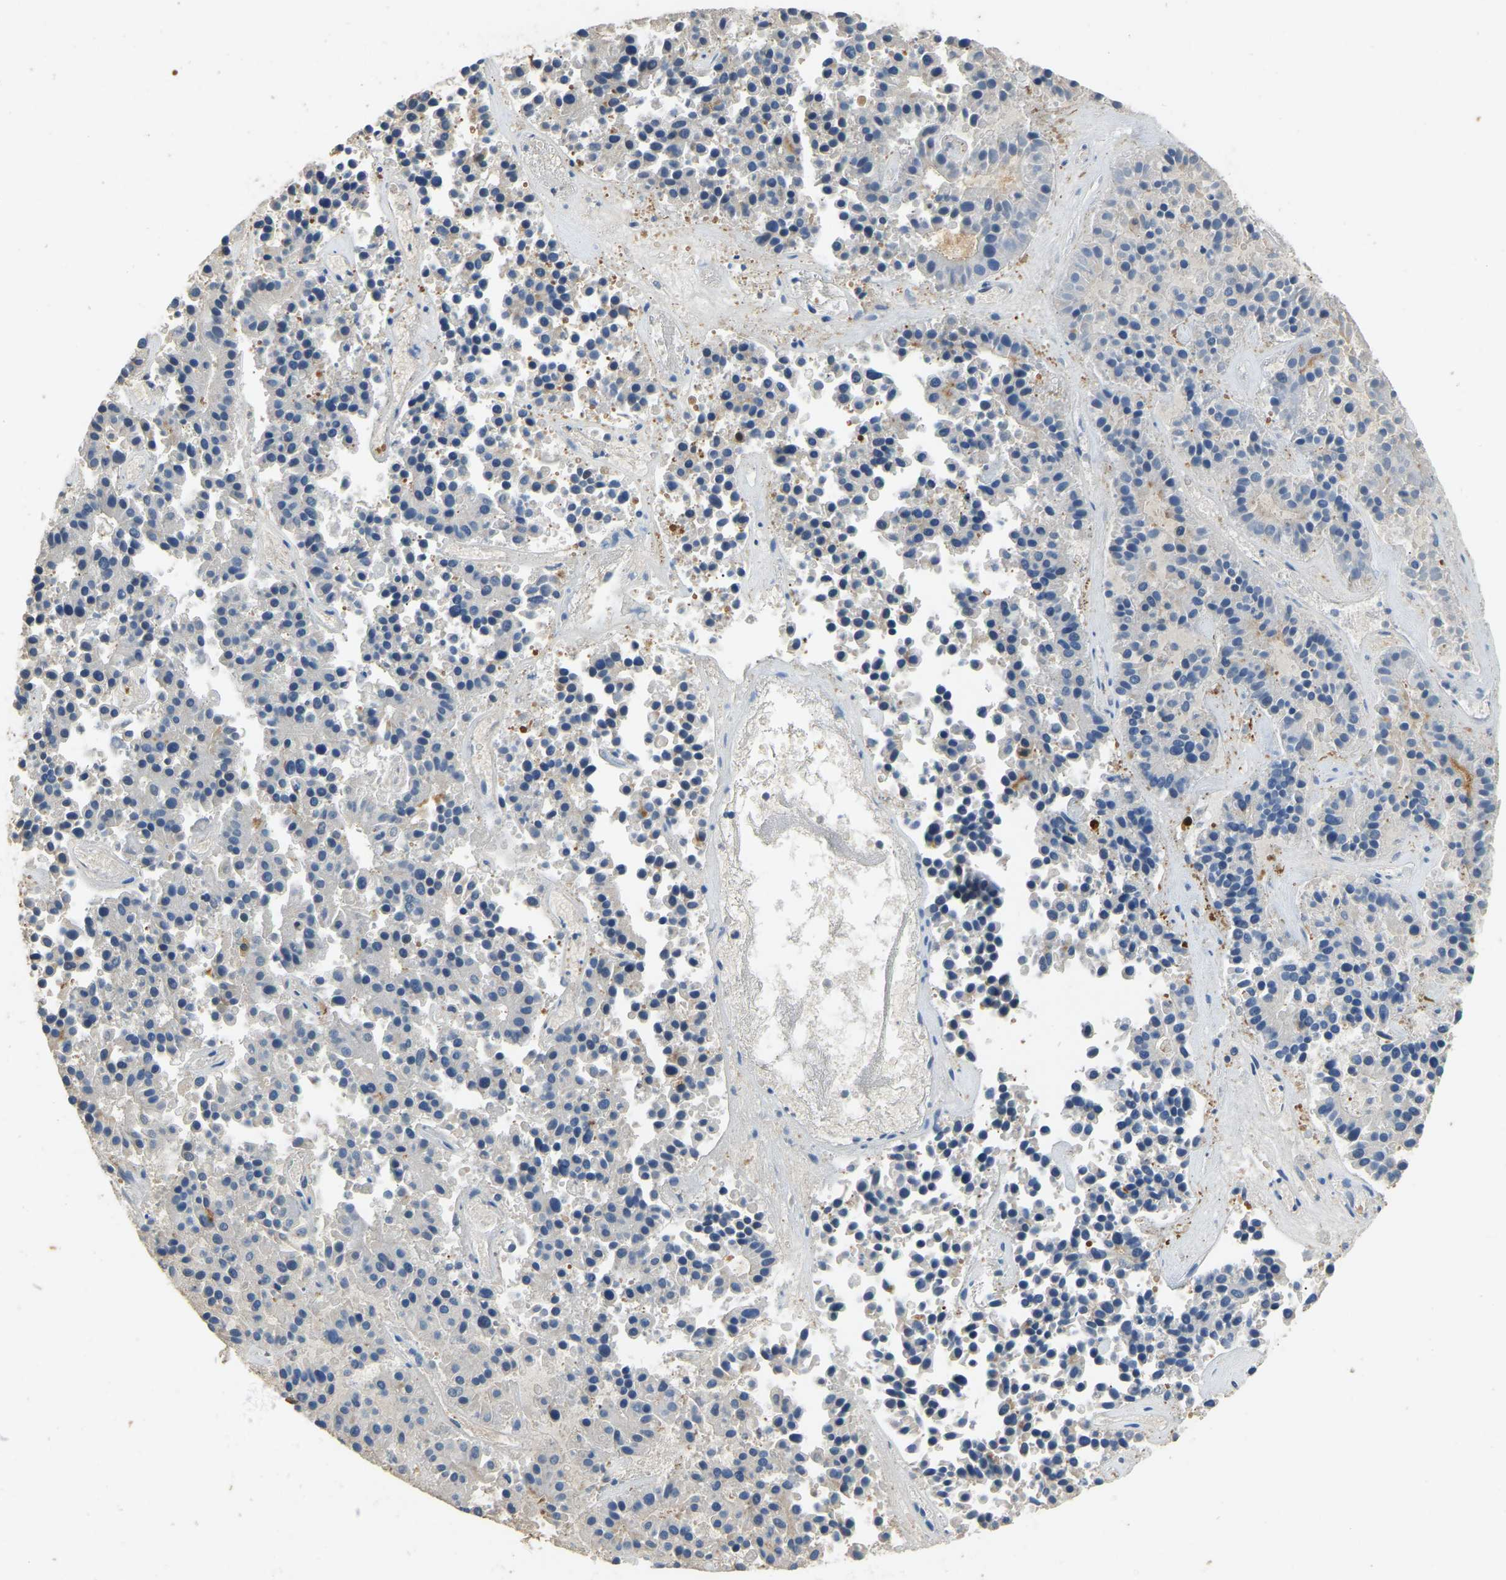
{"staining": {"intensity": "negative", "quantity": "none", "location": "none"}, "tissue": "pancreatic cancer", "cell_type": "Tumor cells", "image_type": "cancer", "snomed": [{"axis": "morphology", "description": "Adenocarcinoma, NOS"}, {"axis": "topography", "description": "Pancreas"}], "caption": "A photomicrograph of pancreatic adenocarcinoma stained for a protein shows no brown staining in tumor cells.", "gene": "TUFM", "patient": {"sex": "male", "age": 50}}